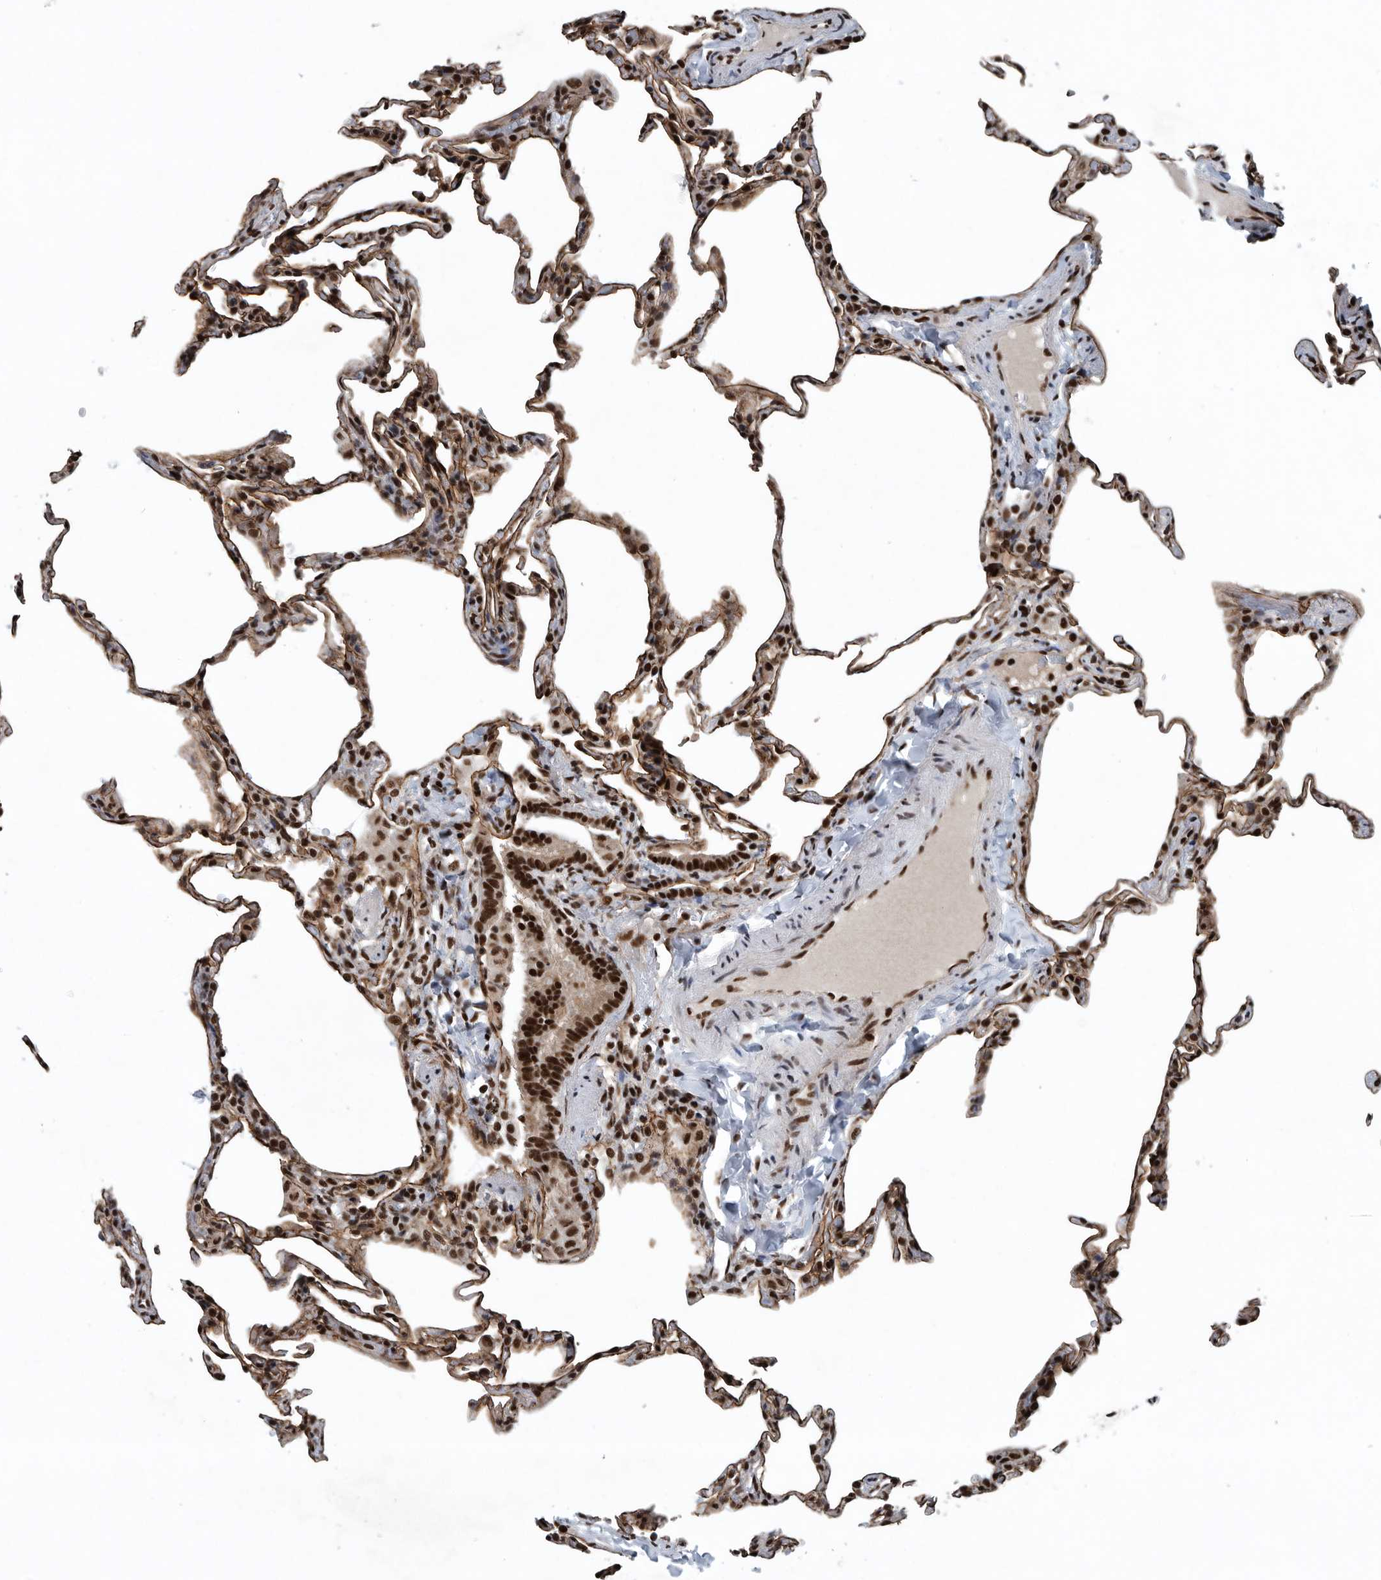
{"staining": {"intensity": "moderate", "quantity": ">75%", "location": "cytoplasmic/membranous,nuclear"}, "tissue": "lung", "cell_type": "Alveolar cells", "image_type": "normal", "snomed": [{"axis": "morphology", "description": "Normal tissue, NOS"}, {"axis": "topography", "description": "Lung"}], "caption": "Immunohistochemical staining of normal lung displays >75% levels of moderate cytoplasmic/membranous,nuclear protein positivity in approximately >75% of alveolar cells.", "gene": "SENP7", "patient": {"sex": "male", "age": 20}}